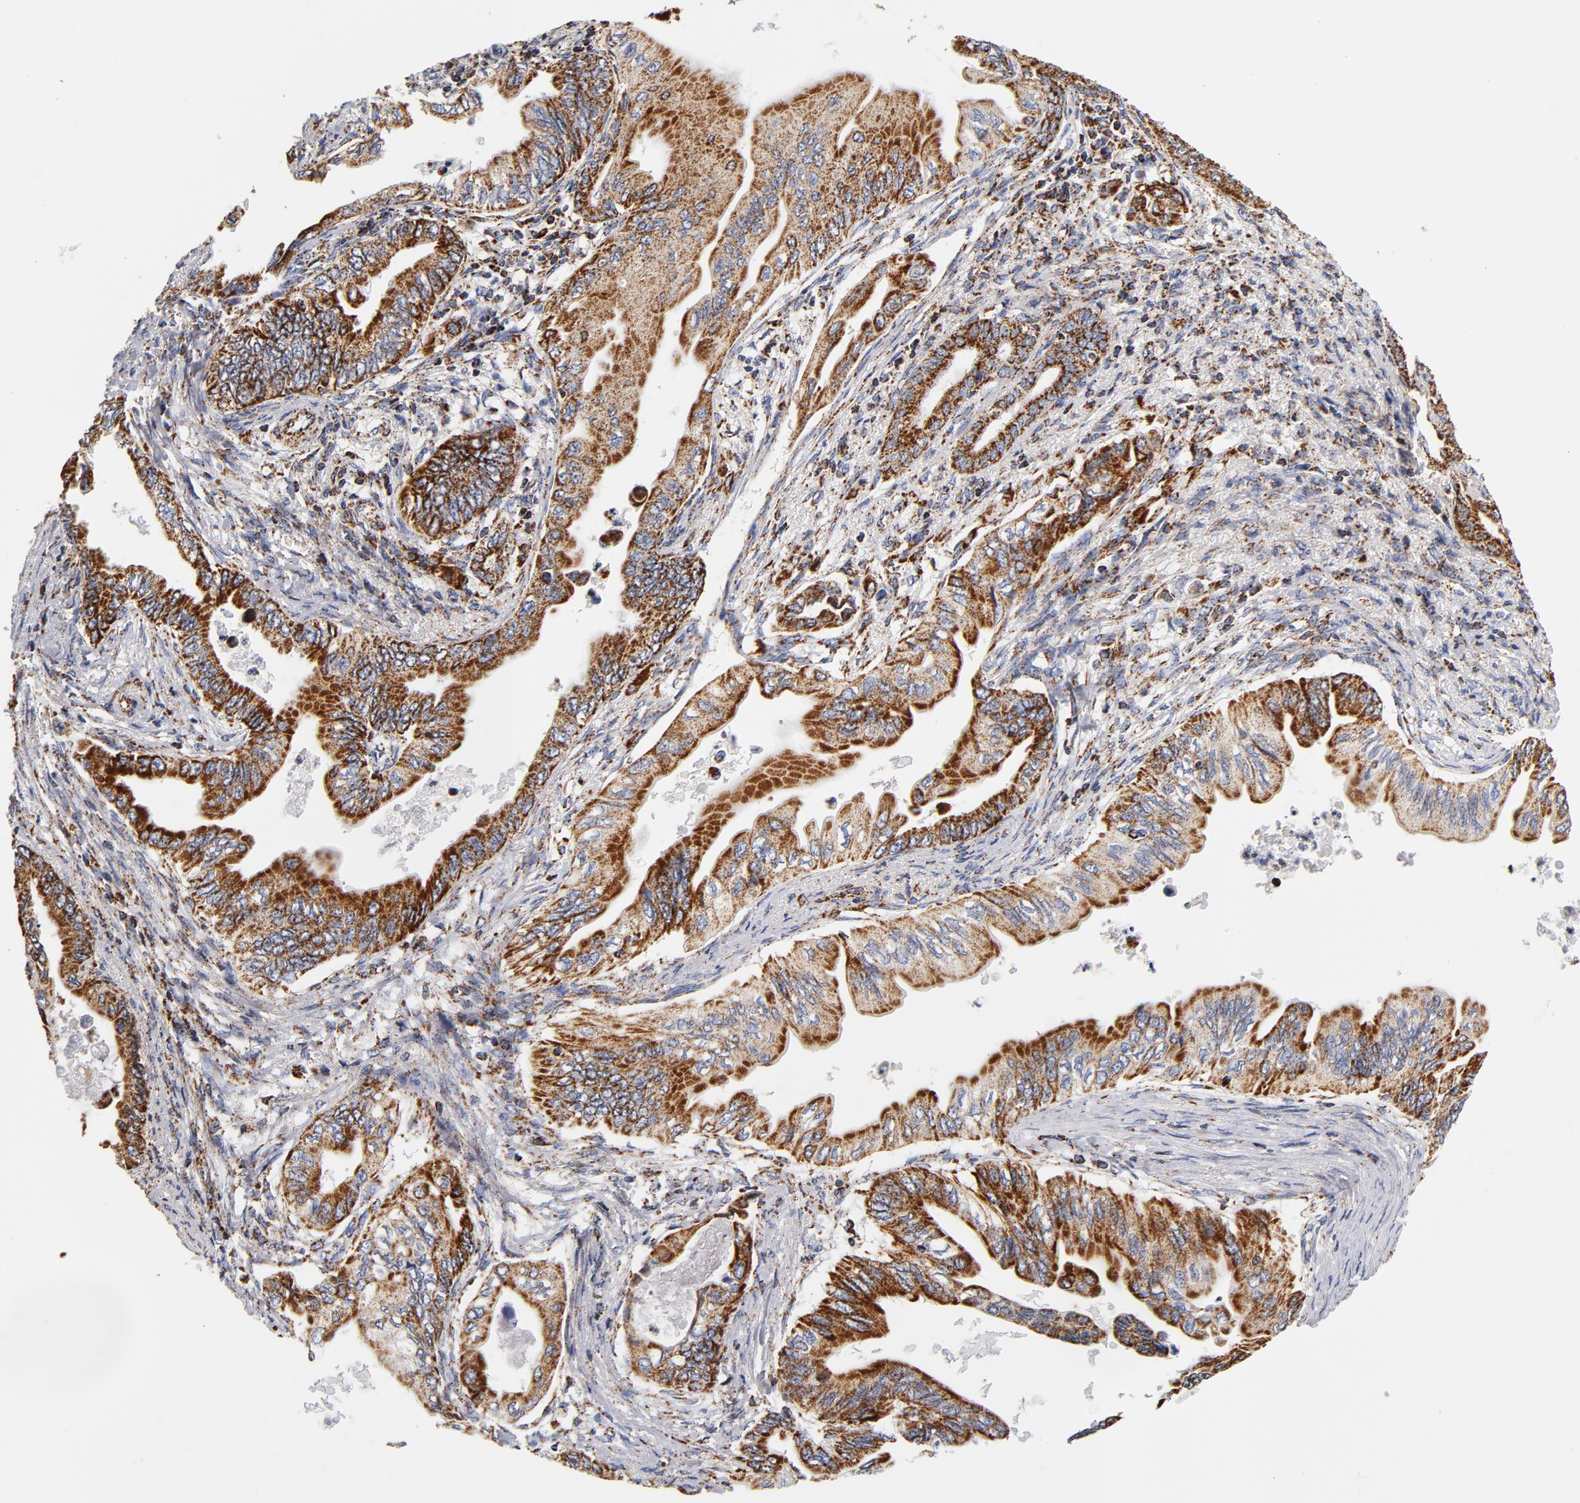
{"staining": {"intensity": "strong", "quantity": ">75%", "location": "cytoplasmic/membranous"}, "tissue": "pancreatic cancer", "cell_type": "Tumor cells", "image_type": "cancer", "snomed": [{"axis": "morphology", "description": "Adenocarcinoma, NOS"}, {"axis": "topography", "description": "Pancreas"}], "caption": "Brown immunohistochemical staining in adenocarcinoma (pancreatic) shows strong cytoplasmic/membranous staining in approximately >75% of tumor cells.", "gene": "ECHS1", "patient": {"sex": "female", "age": 66}}